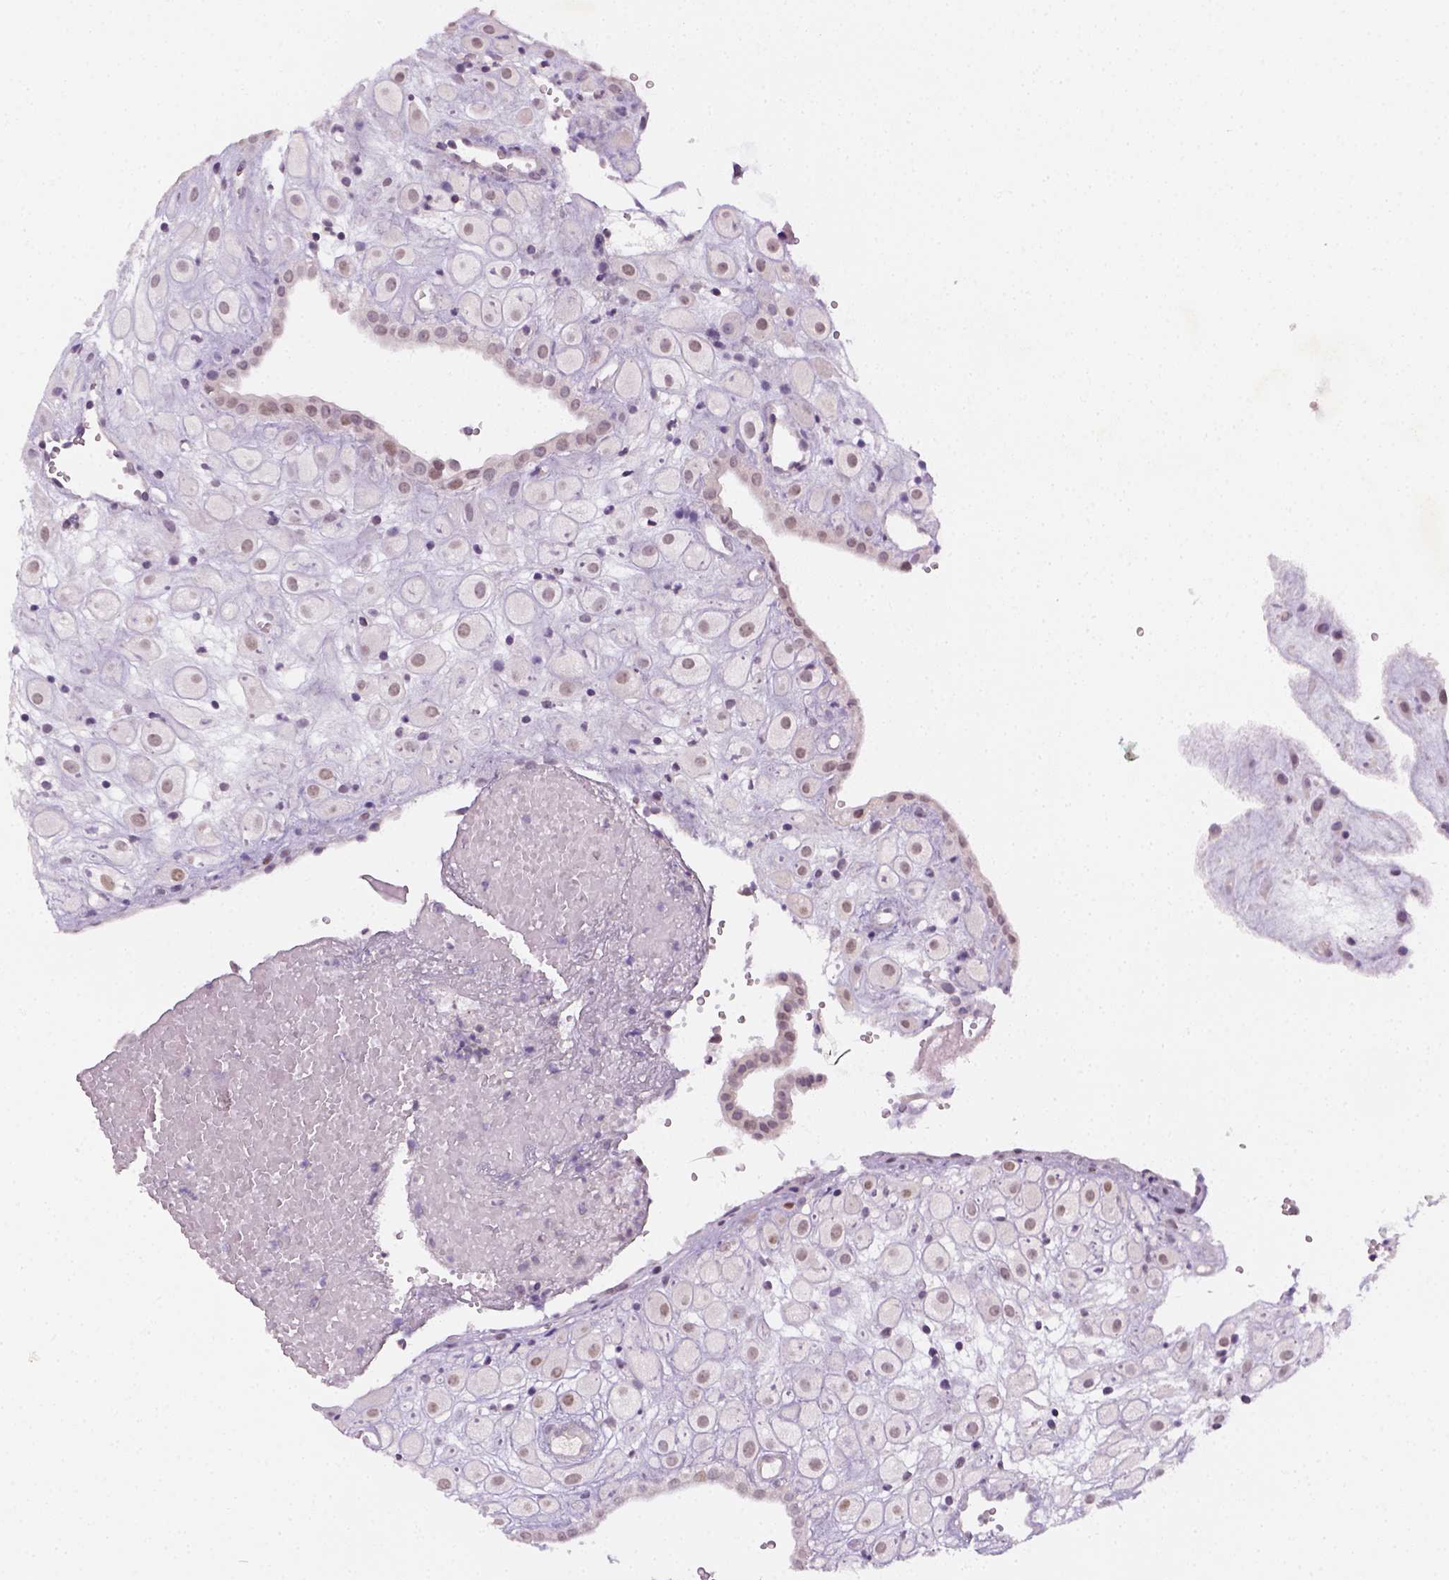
{"staining": {"intensity": "weak", "quantity": "25%-75%", "location": "nuclear"}, "tissue": "placenta", "cell_type": "Decidual cells", "image_type": "normal", "snomed": [{"axis": "morphology", "description": "Normal tissue, NOS"}, {"axis": "topography", "description": "Placenta"}], "caption": "Weak nuclear expression is appreciated in about 25%-75% of decidual cells in unremarkable placenta.", "gene": "MAGEB3", "patient": {"sex": "female", "age": 24}}